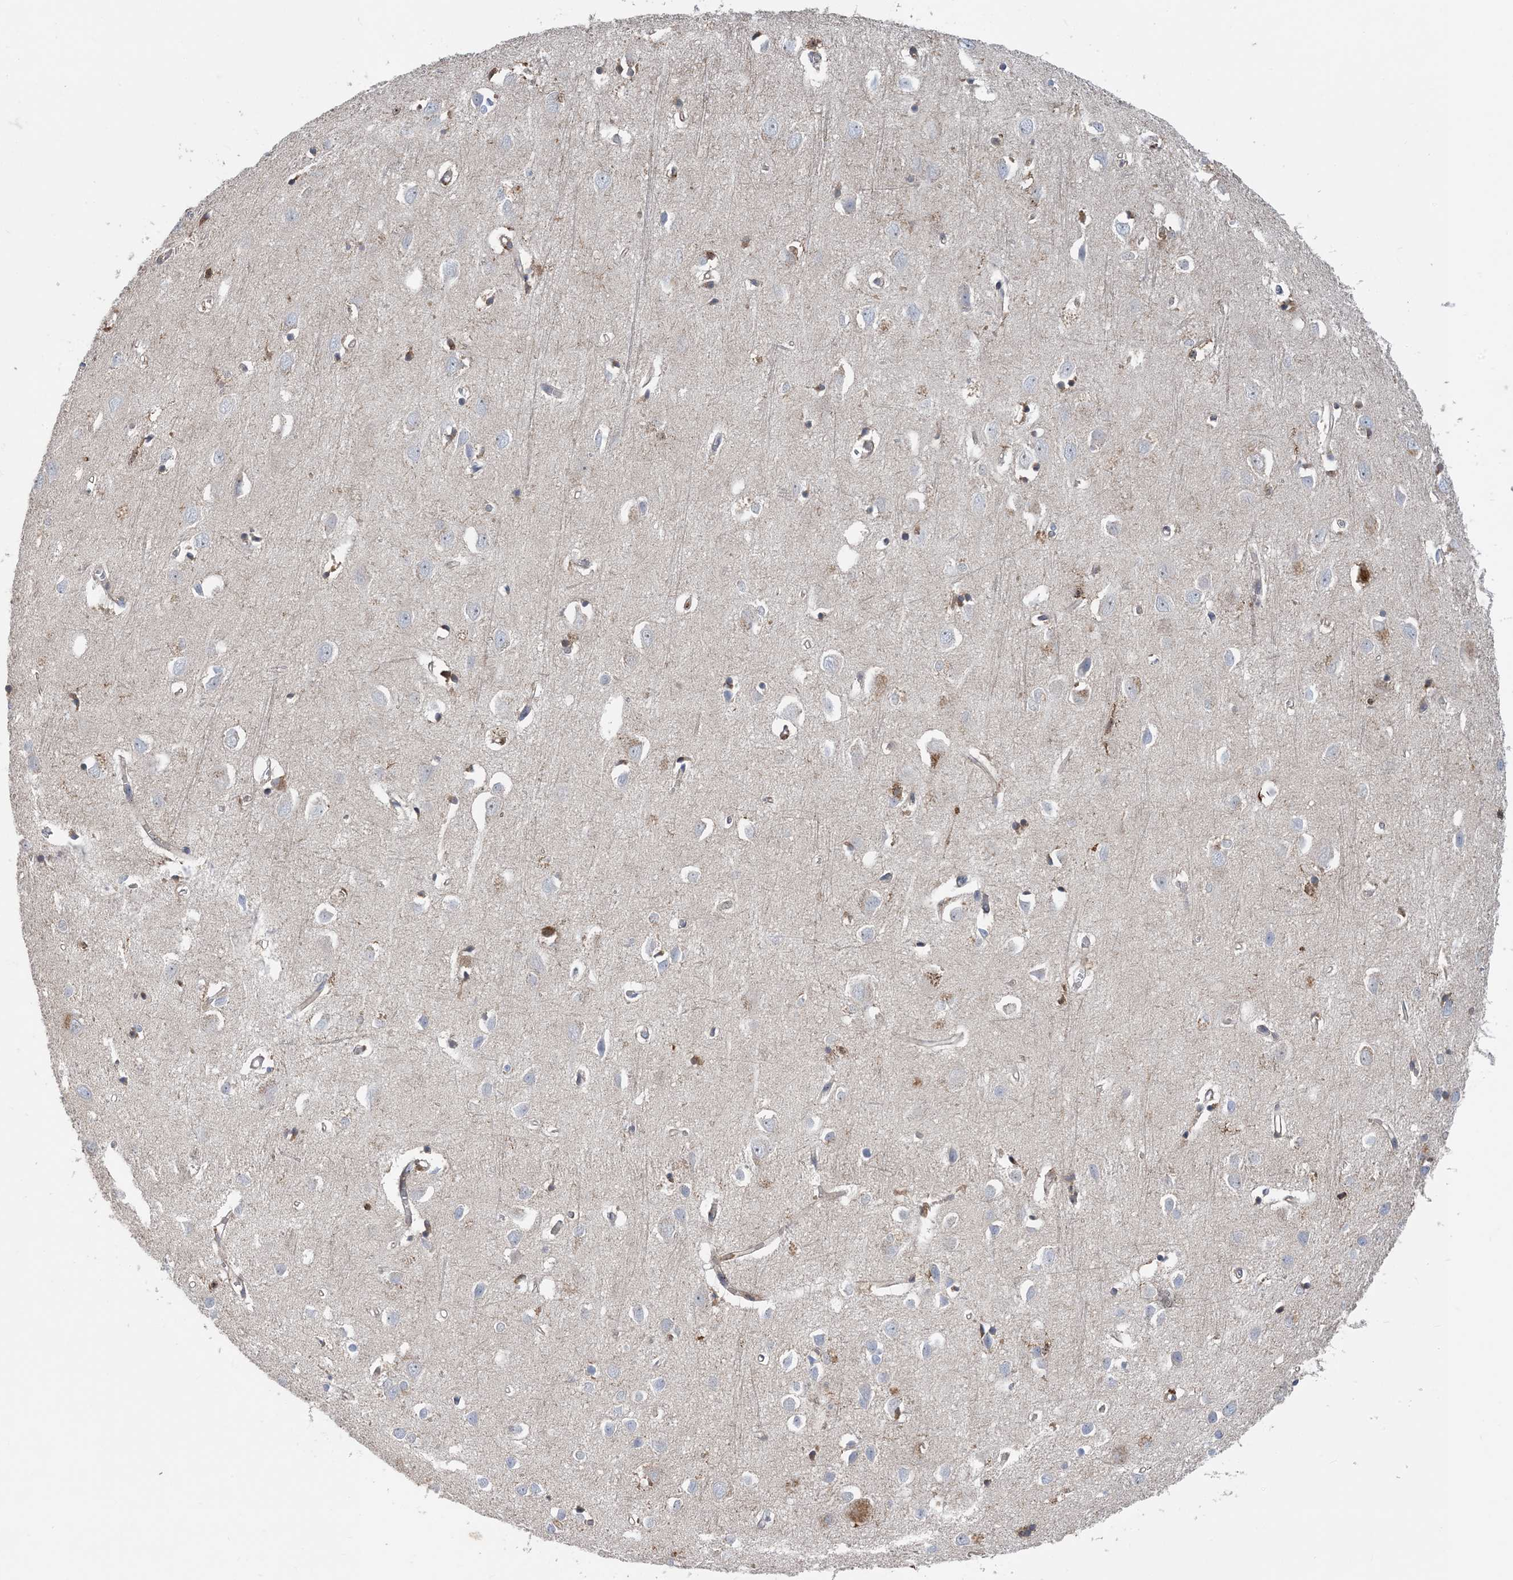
{"staining": {"intensity": "moderate", "quantity": ">75%", "location": "cytoplasmic/membranous"}, "tissue": "cerebral cortex", "cell_type": "Endothelial cells", "image_type": "normal", "snomed": [{"axis": "morphology", "description": "Normal tissue, NOS"}, {"axis": "topography", "description": "Cerebral cortex"}], "caption": "About >75% of endothelial cells in benign cerebral cortex demonstrate moderate cytoplasmic/membranous protein positivity as visualized by brown immunohistochemical staining.", "gene": "HS1BP3", "patient": {"sex": "female", "age": 64}}